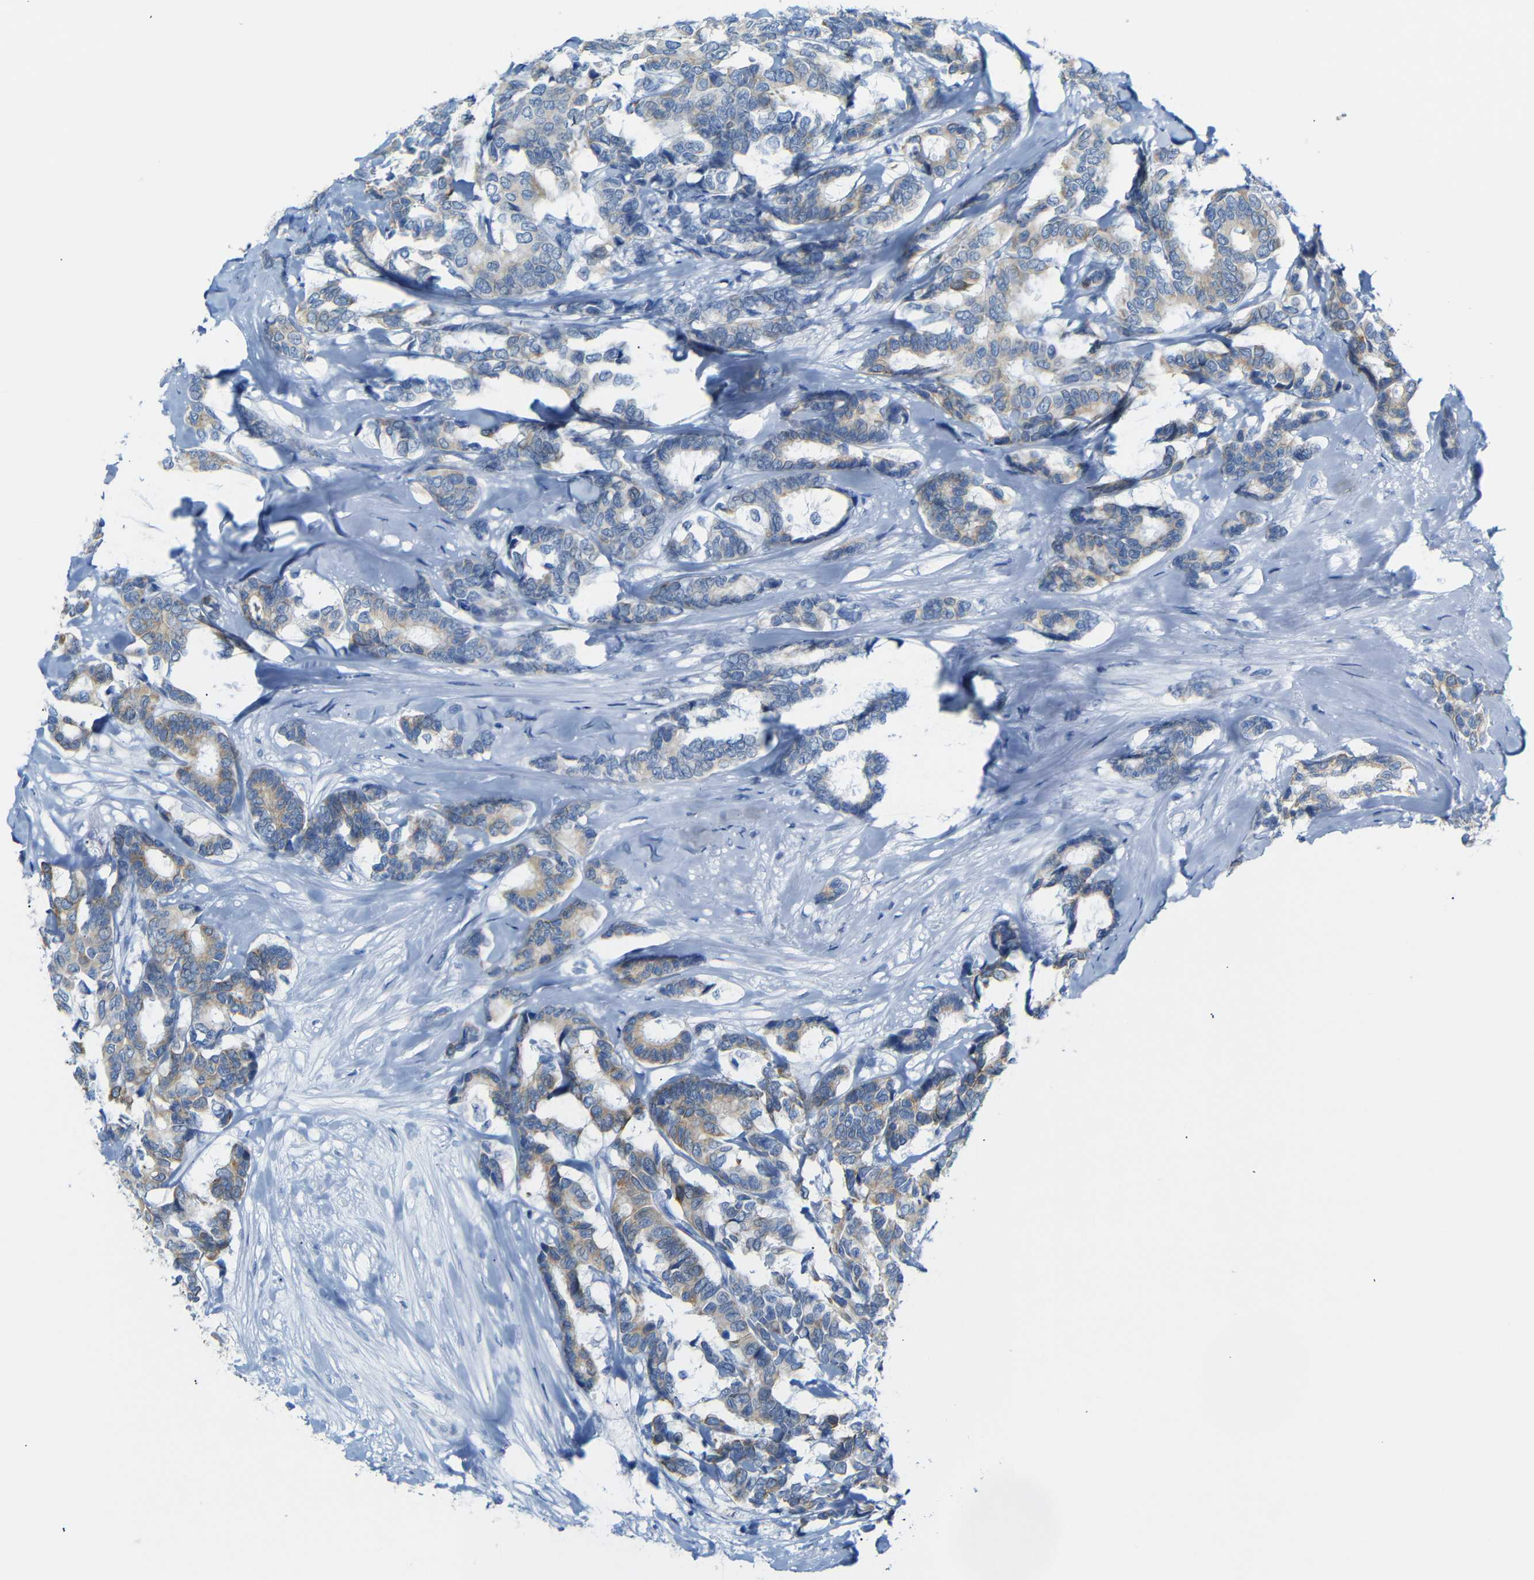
{"staining": {"intensity": "weak", "quantity": ">75%", "location": "cytoplasmic/membranous"}, "tissue": "breast cancer", "cell_type": "Tumor cells", "image_type": "cancer", "snomed": [{"axis": "morphology", "description": "Duct carcinoma"}, {"axis": "topography", "description": "Breast"}], "caption": "A brown stain highlights weak cytoplasmic/membranous staining of a protein in human invasive ductal carcinoma (breast) tumor cells.", "gene": "DYNAP", "patient": {"sex": "female", "age": 87}}